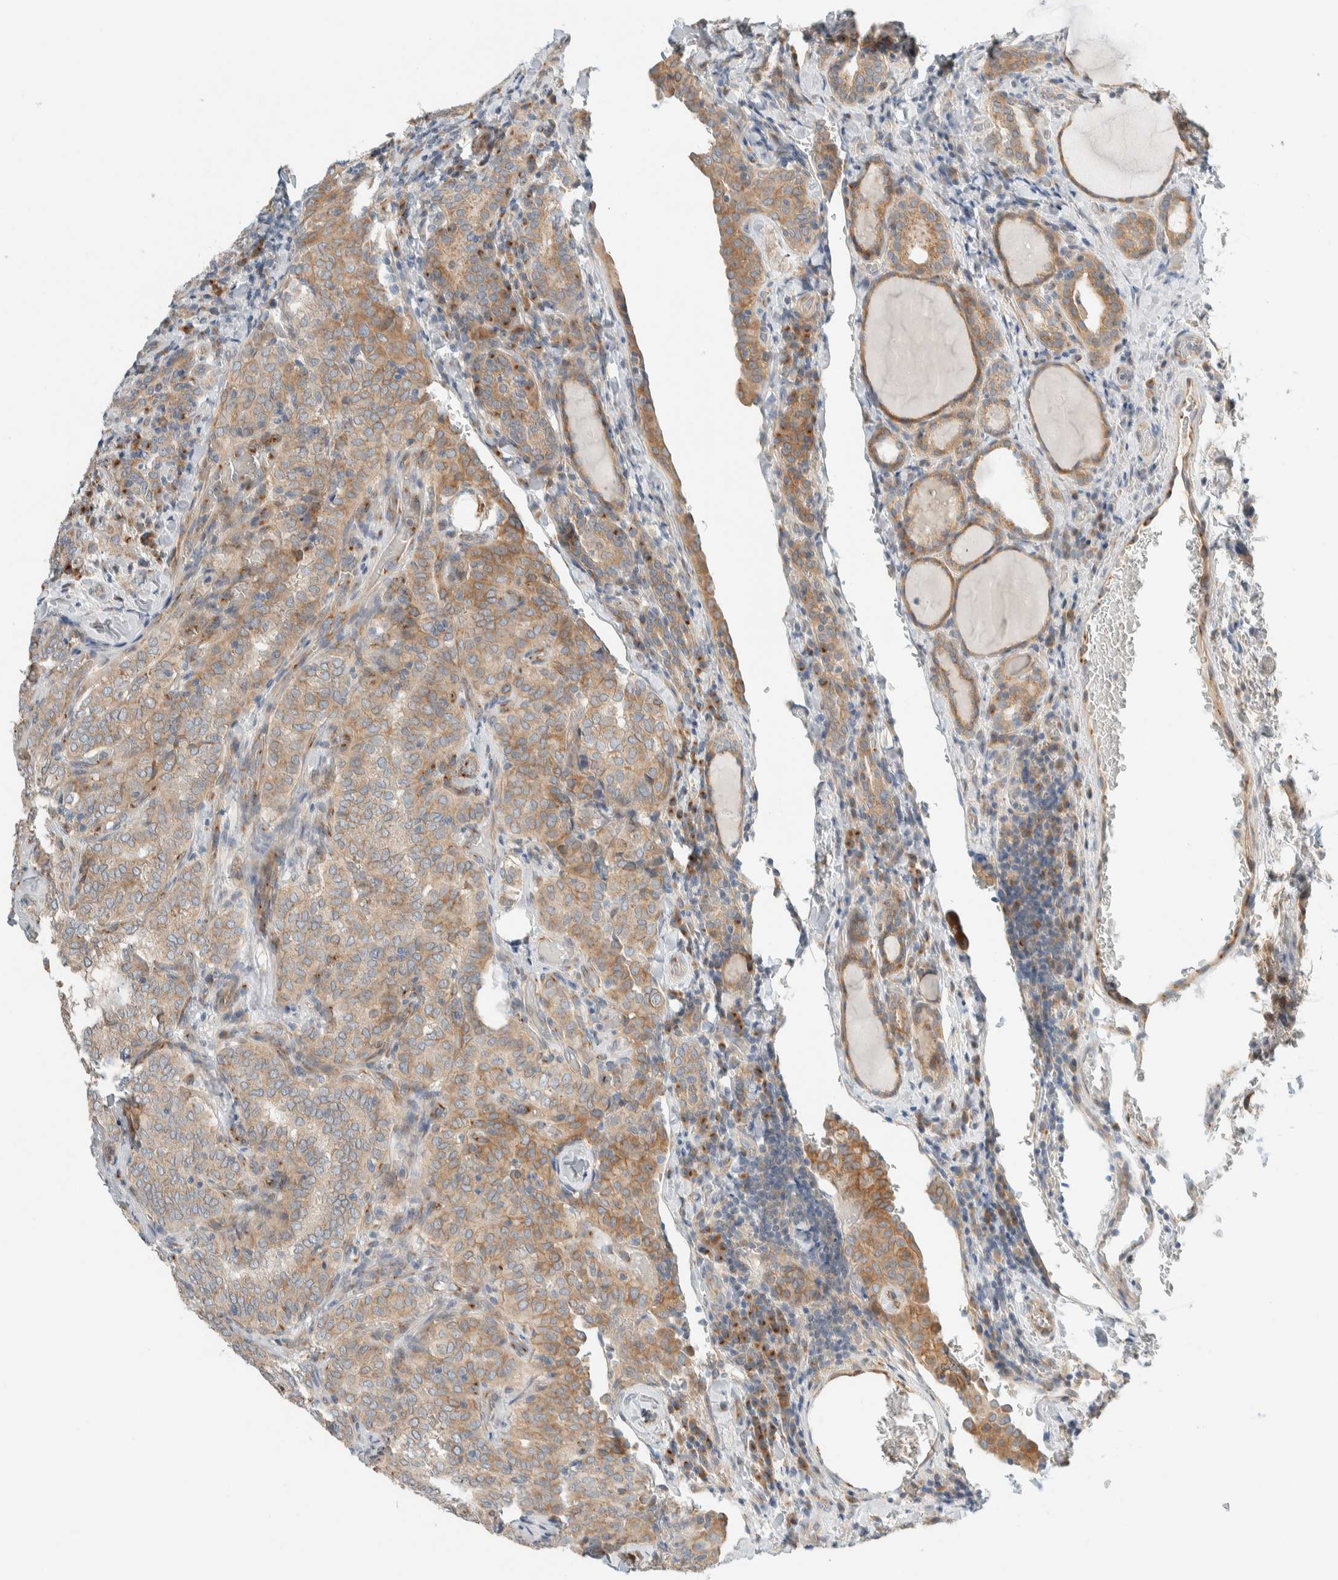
{"staining": {"intensity": "moderate", "quantity": ">75%", "location": "cytoplasmic/membranous"}, "tissue": "thyroid cancer", "cell_type": "Tumor cells", "image_type": "cancer", "snomed": [{"axis": "morphology", "description": "Normal tissue, NOS"}, {"axis": "morphology", "description": "Papillary adenocarcinoma, NOS"}, {"axis": "topography", "description": "Thyroid gland"}], "caption": "Moderate cytoplasmic/membranous protein positivity is present in about >75% of tumor cells in papillary adenocarcinoma (thyroid).", "gene": "TMEM184B", "patient": {"sex": "female", "age": 30}}